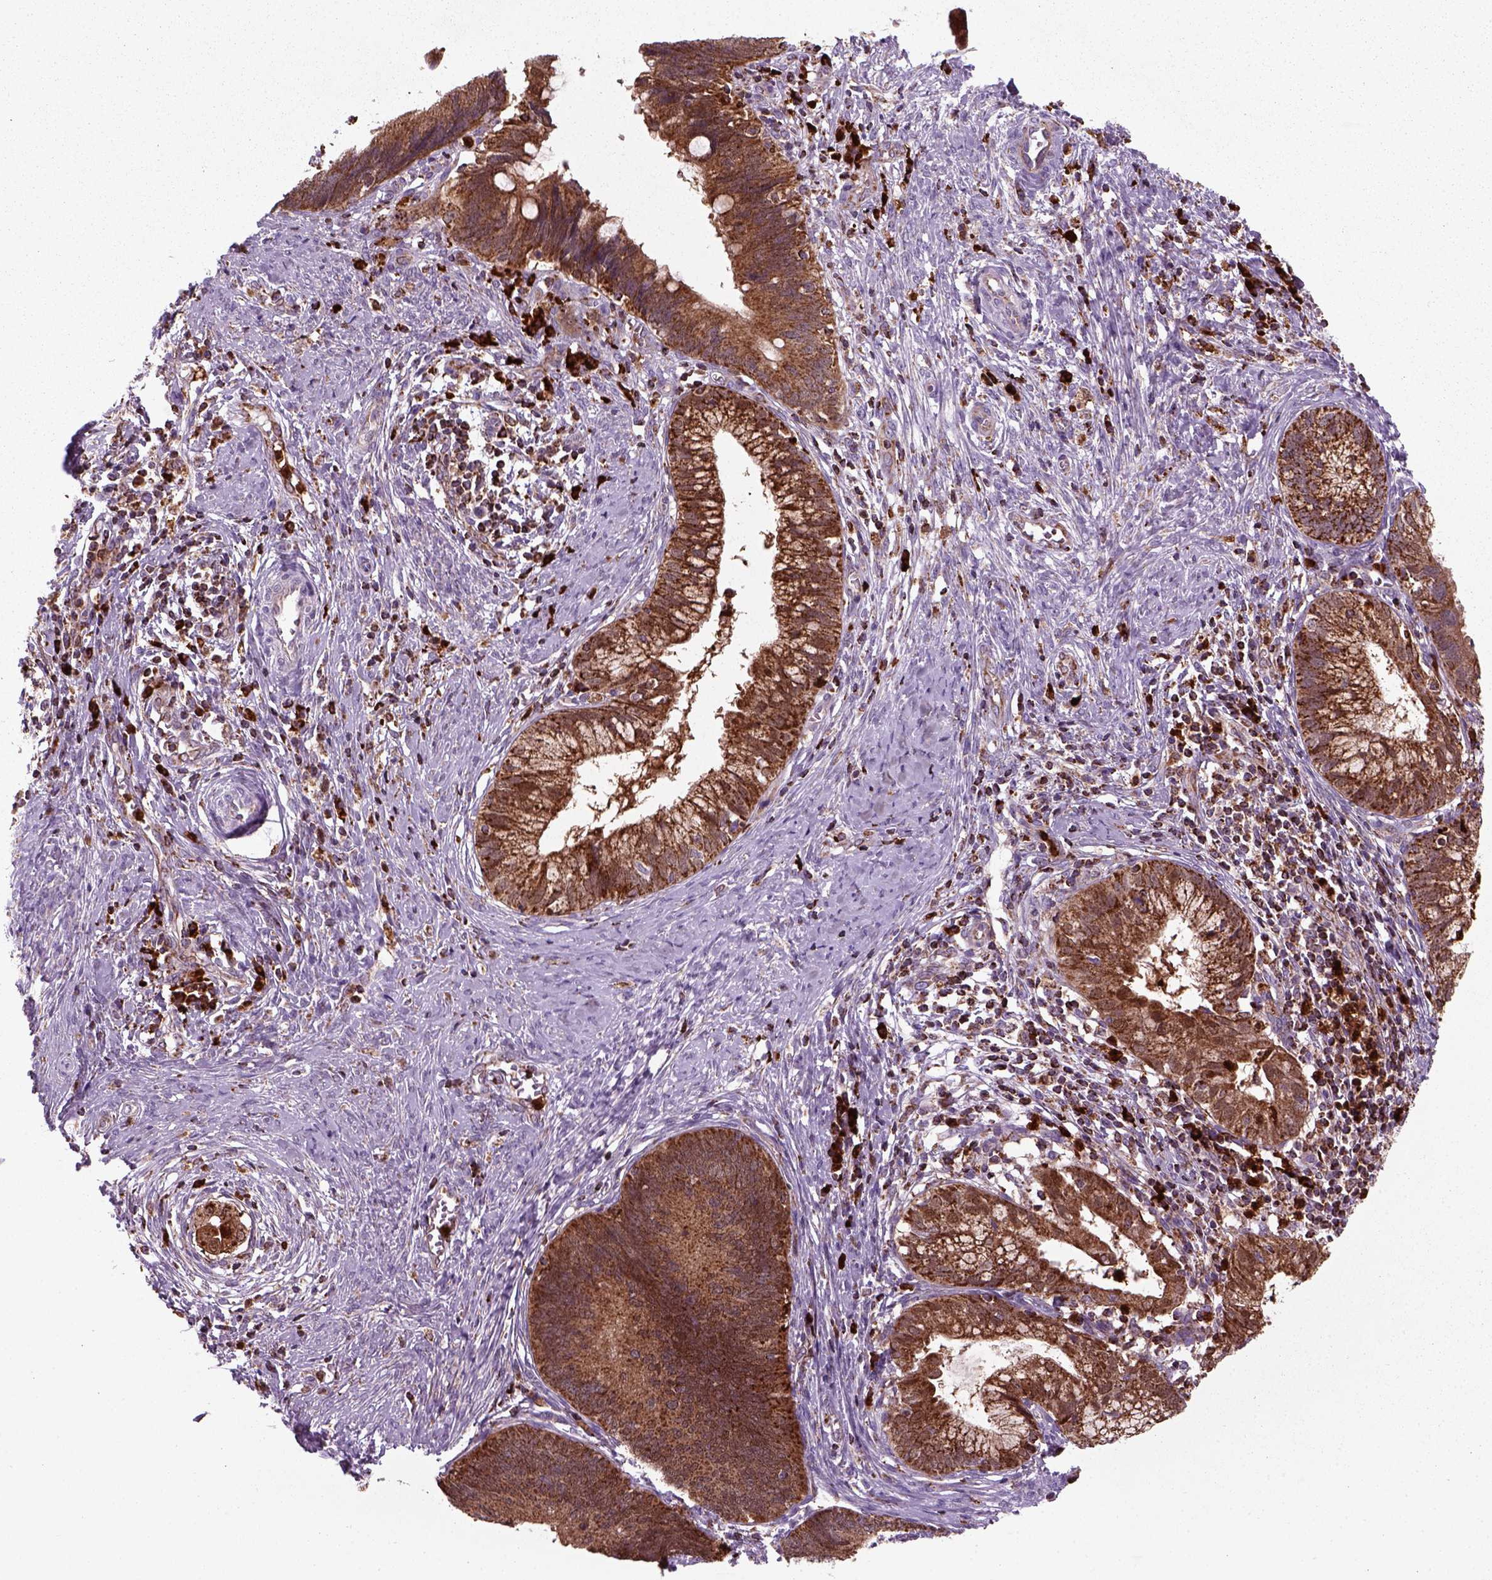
{"staining": {"intensity": "strong", "quantity": ">75%", "location": "cytoplasmic/membranous"}, "tissue": "cervical cancer", "cell_type": "Tumor cells", "image_type": "cancer", "snomed": [{"axis": "morphology", "description": "Adenocarcinoma, NOS"}, {"axis": "topography", "description": "Cervix"}], "caption": "High-magnification brightfield microscopy of cervical cancer stained with DAB (3,3'-diaminobenzidine) (brown) and counterstained with hematoxylin (blue). tumor cells exhibit strong cytoplasmic/membranous positivity is identified in approximately>75% of cells.", "gene": "NUDT16L1", "patient": {"sex": "female", "age": 42}}